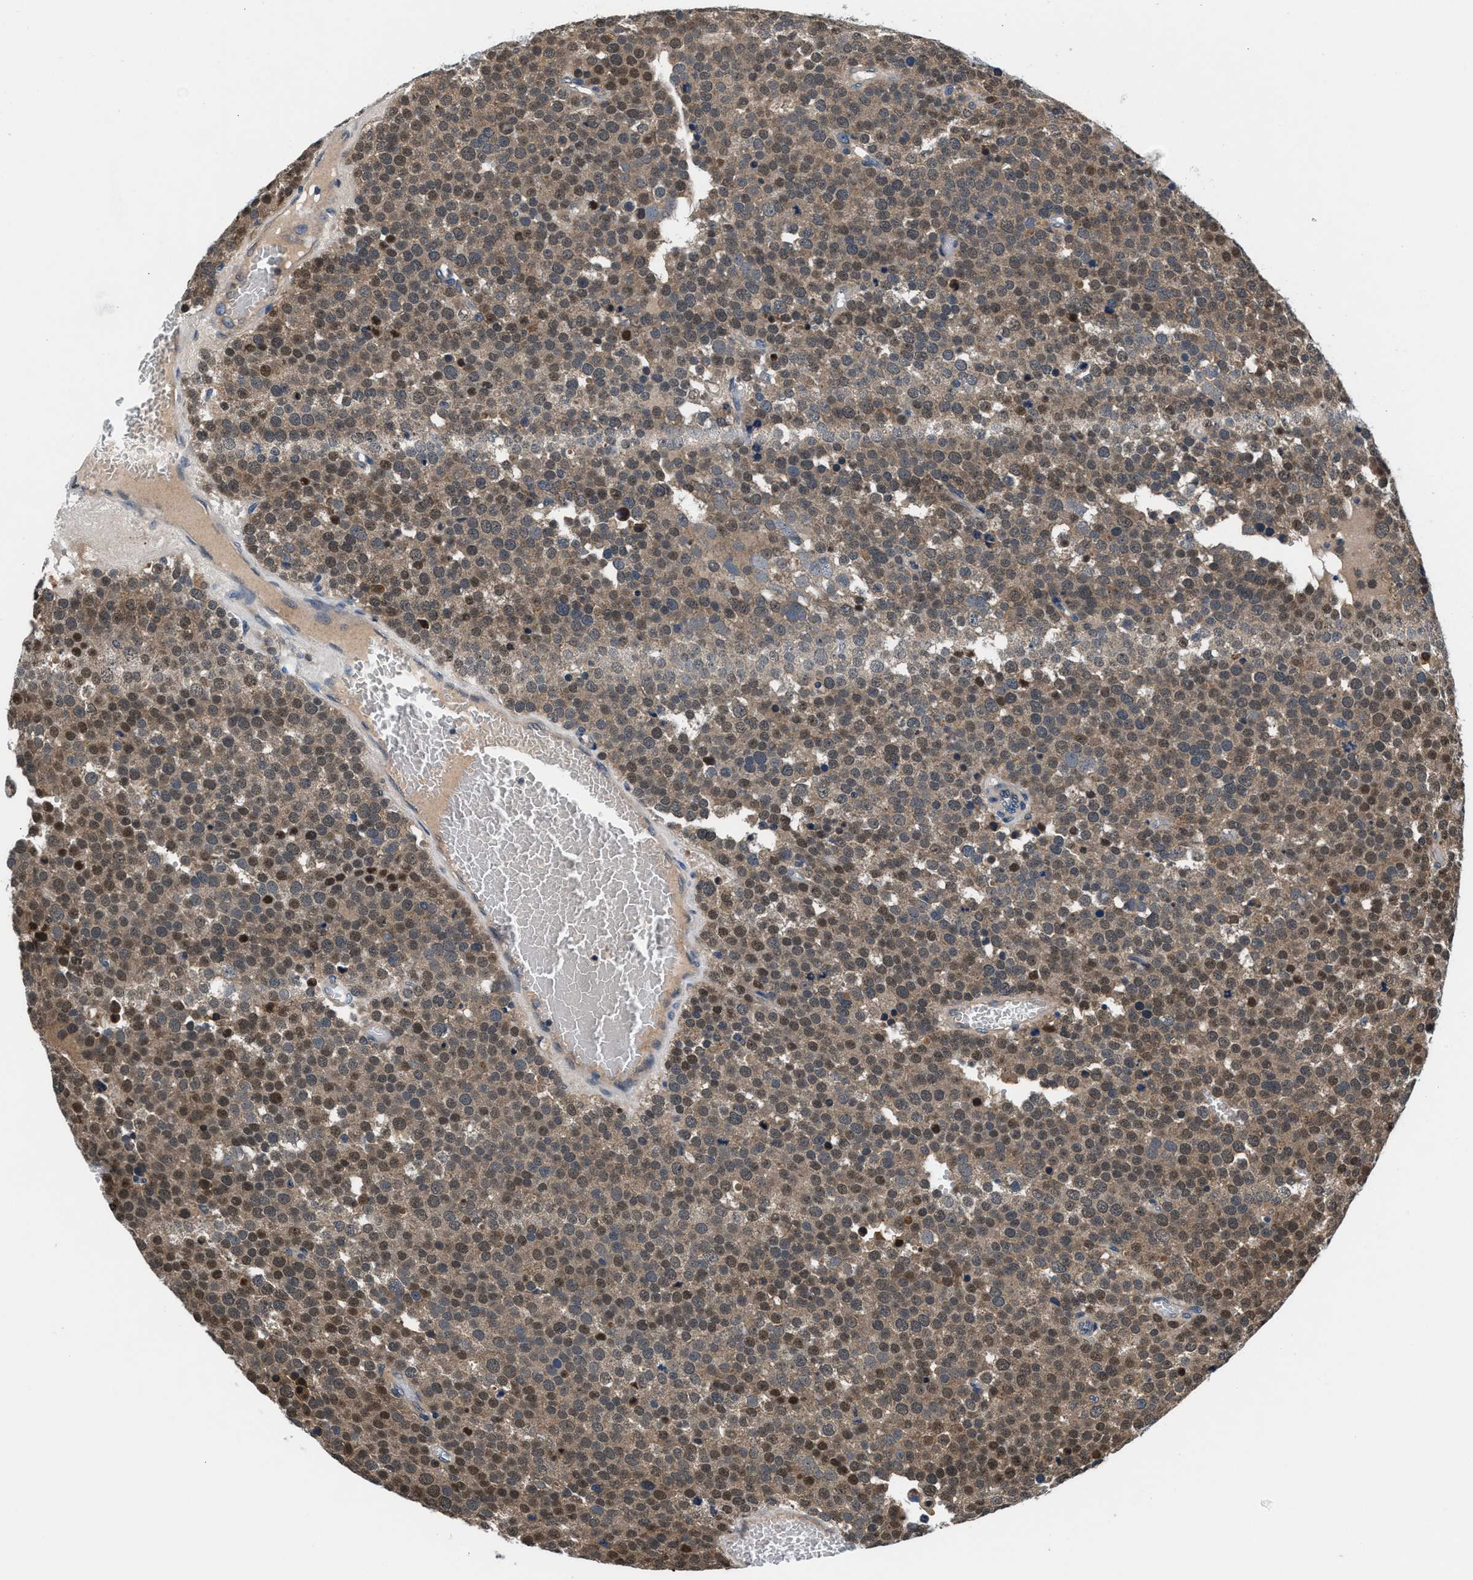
{"staining": {"intensity": "moderate", "quantity": ">75%", "location": "cytoplasmic/membranous,nuclear"}, "tissue": "testis cancer", "cell_type": "Tumor cells", "image_type": "cancer", "snomed": [{"axis": "morphology", "description": "Normal tissue, NOS"}, {"axis": "morphology", "description": "Seminoma, NOS"}, {"axis": "topography", "description": "Testis"}], "caption": "Testis cancer tissue reveals moderate cytoplasmic/membranous and nuclear staining in approximately >75% of tumor cells (DAB (3,3'-diaminobenzidine) = brown stain, brightfield microscopy at high magnification).", "gene": "PRPSAP2", "patient": {"sex": "male", "age": 71}}